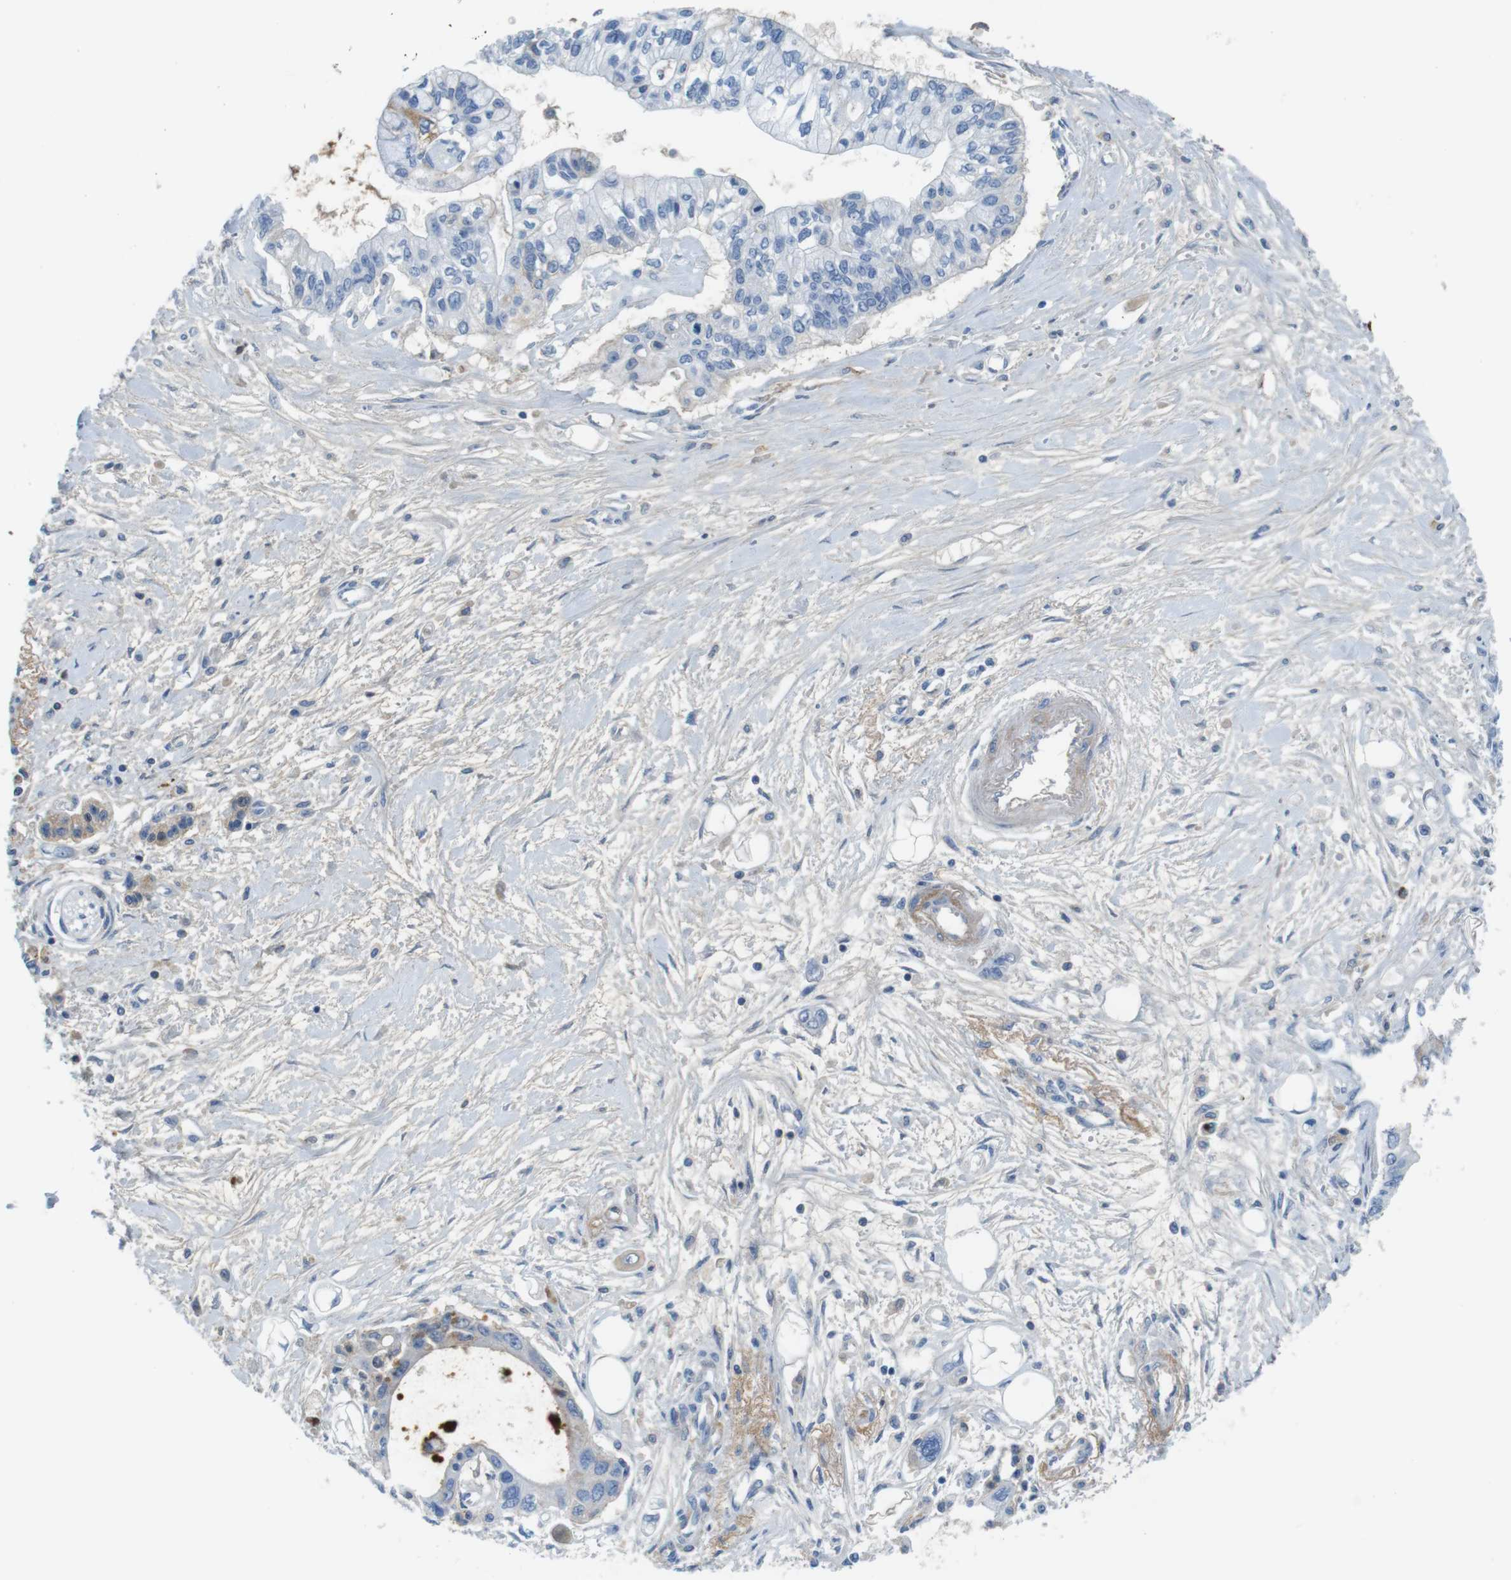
{"staining": {"intensity": "negative", "quantity": "none", "location": "none"}, "tissue": "pancreatic cancer", "cell_type": "Tumor cells", "image_type": "cancer", "snomed": [{"axis": "morphology", "description": "Adenocarcinoma, NOS"}, {"axis": "topography", "description": "Pancreas"}], "caption": "Immunohistochemistry of pancreatic cancer exhibits no expression in tumor cells.", "gene": "IGKC", "patient": {"sex": "female", "age": 77}}